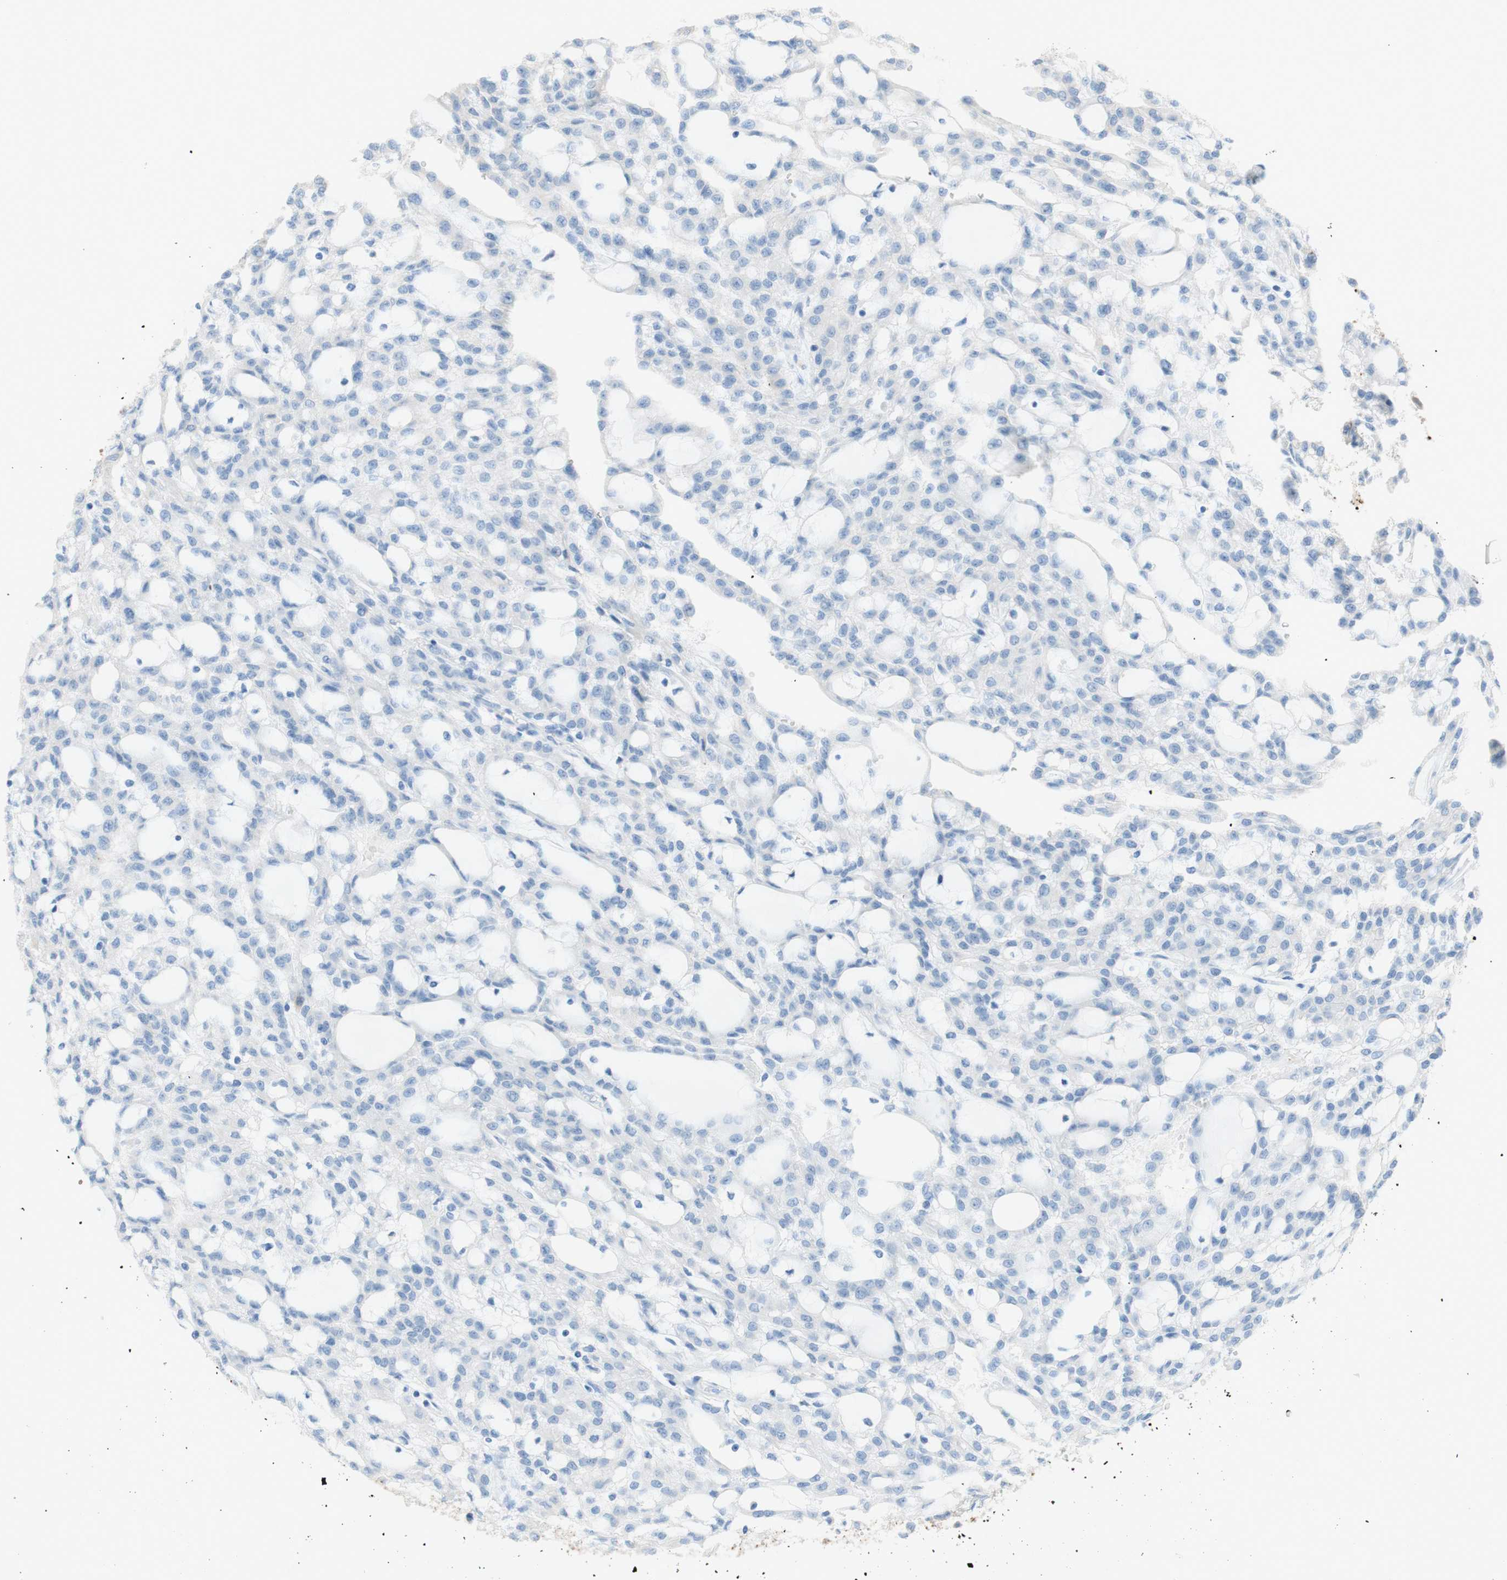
{"staining": {"intensity": "negative", "quantity": "none", "location": "none"}, "tissue": "renal cancer", "cell_type": "Tumor cells", "image_type": "cancer", "snomed": [{"axis": "morphology", "description": "Adenocarcinoma, NOS"}, {"axis": "topography", "description": "Kidney"}], "caption": "High power microscopy photomicrograph of an IHC image of renal cancer, revealing no significant expression in tumor cells.", "gene": "POLR2J3", "patient": {"sex": "male", "age": 63}}